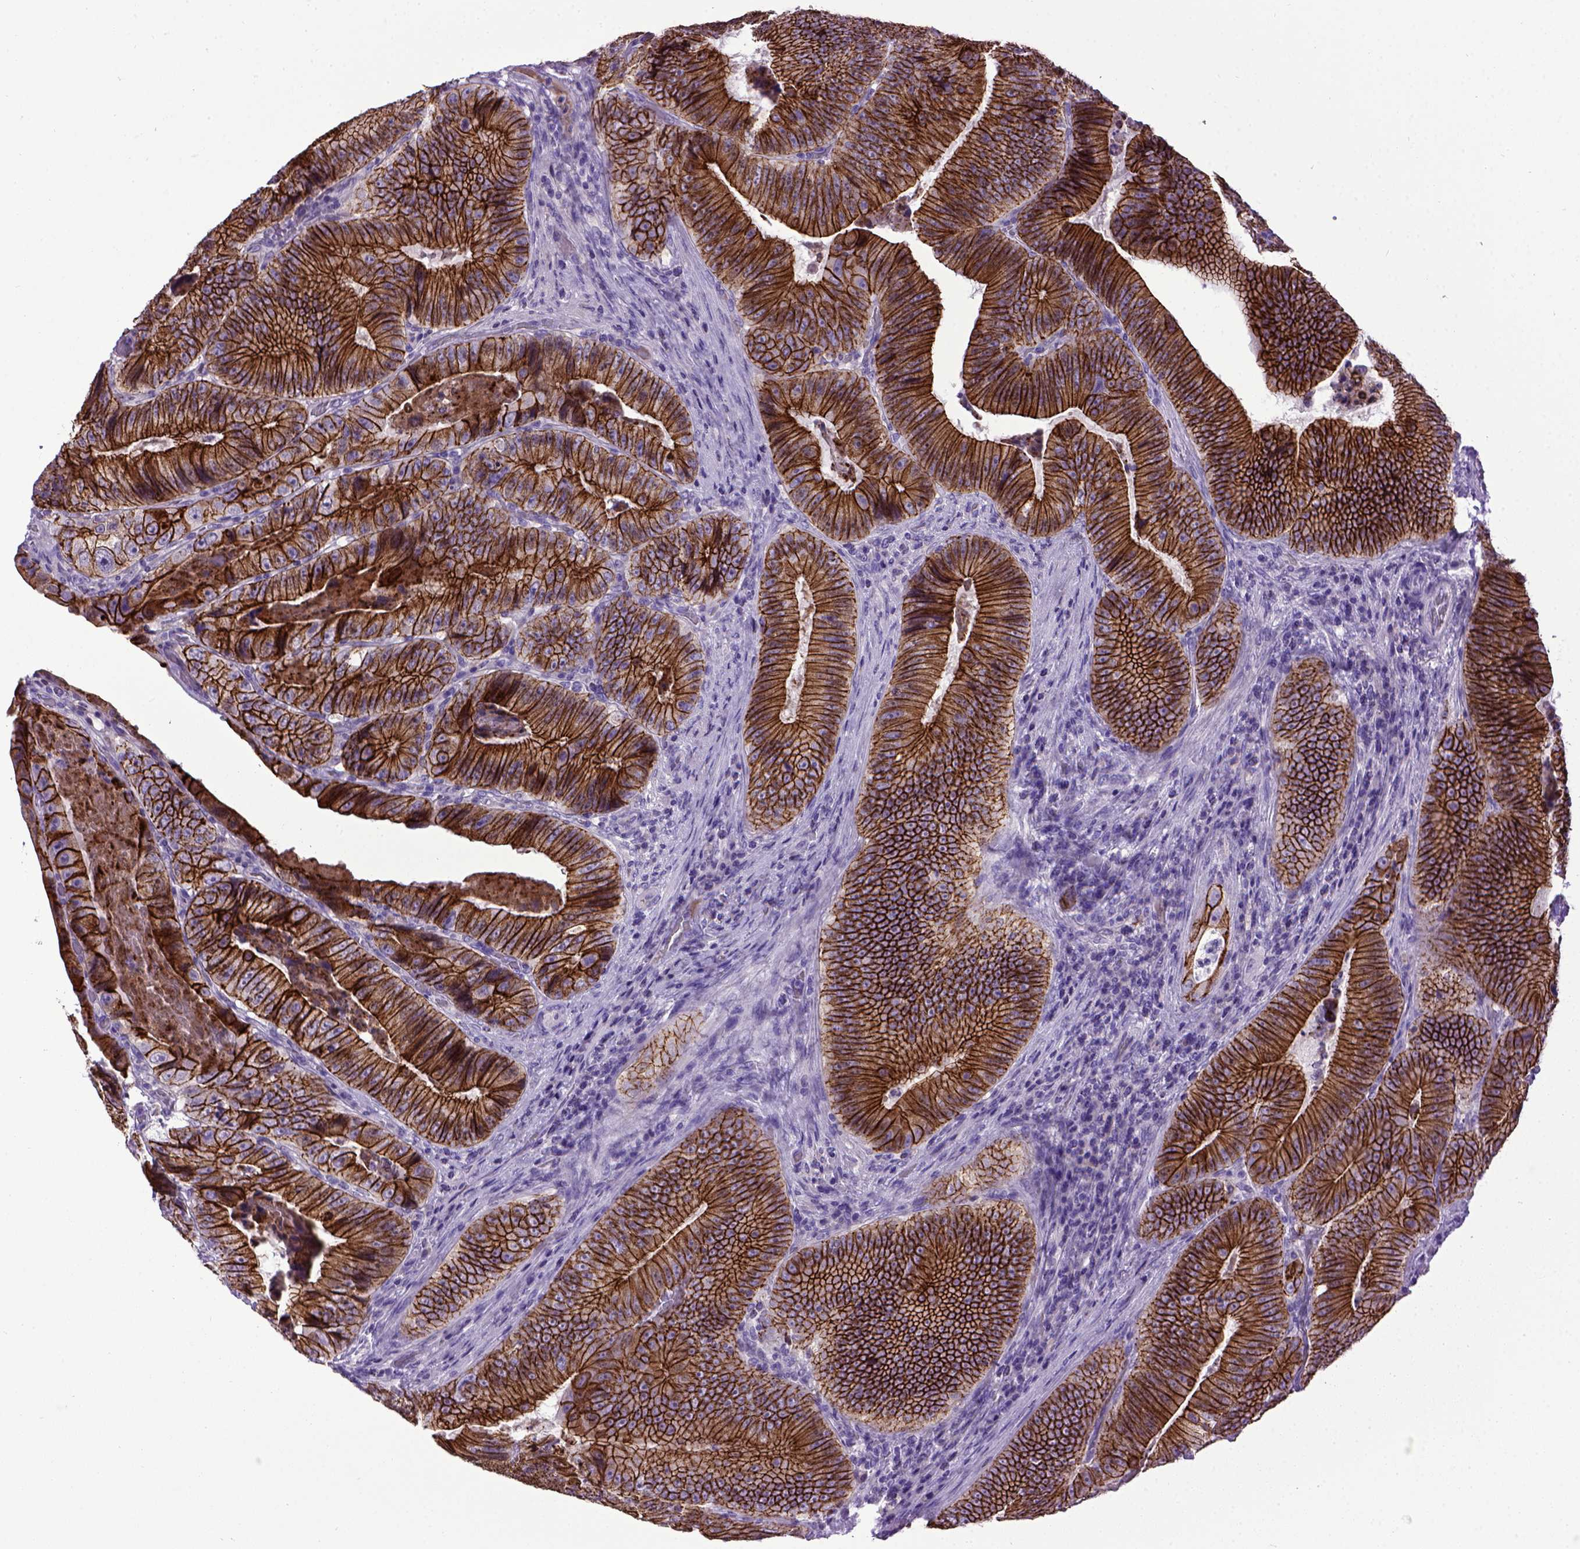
{"staining": {"intensity": "strong", "quantity": ">75%", "location": "cytoplasmic/membranous"}, "tissue": "colorectal cancer", "cell_type": "Tumor cells", "image_type": "cancer", "snomed": [{"axis": "morphology", "description": "Adenocarcinoma, NOS"}, {"axis": "topography", "description": "Colon"}], "caption": "The immunohistochemical stain labels strong cytoplasmic/membranous expression in tumor cells of adenocarcinoma (colorectal) tissue. The staining is performed using DAB brown chromogen to label protein expression. The nuclei are counter-stained blue using hematoxylin.", "gene": "CDH1", "patient": {"sex": "female", "age": 86}}